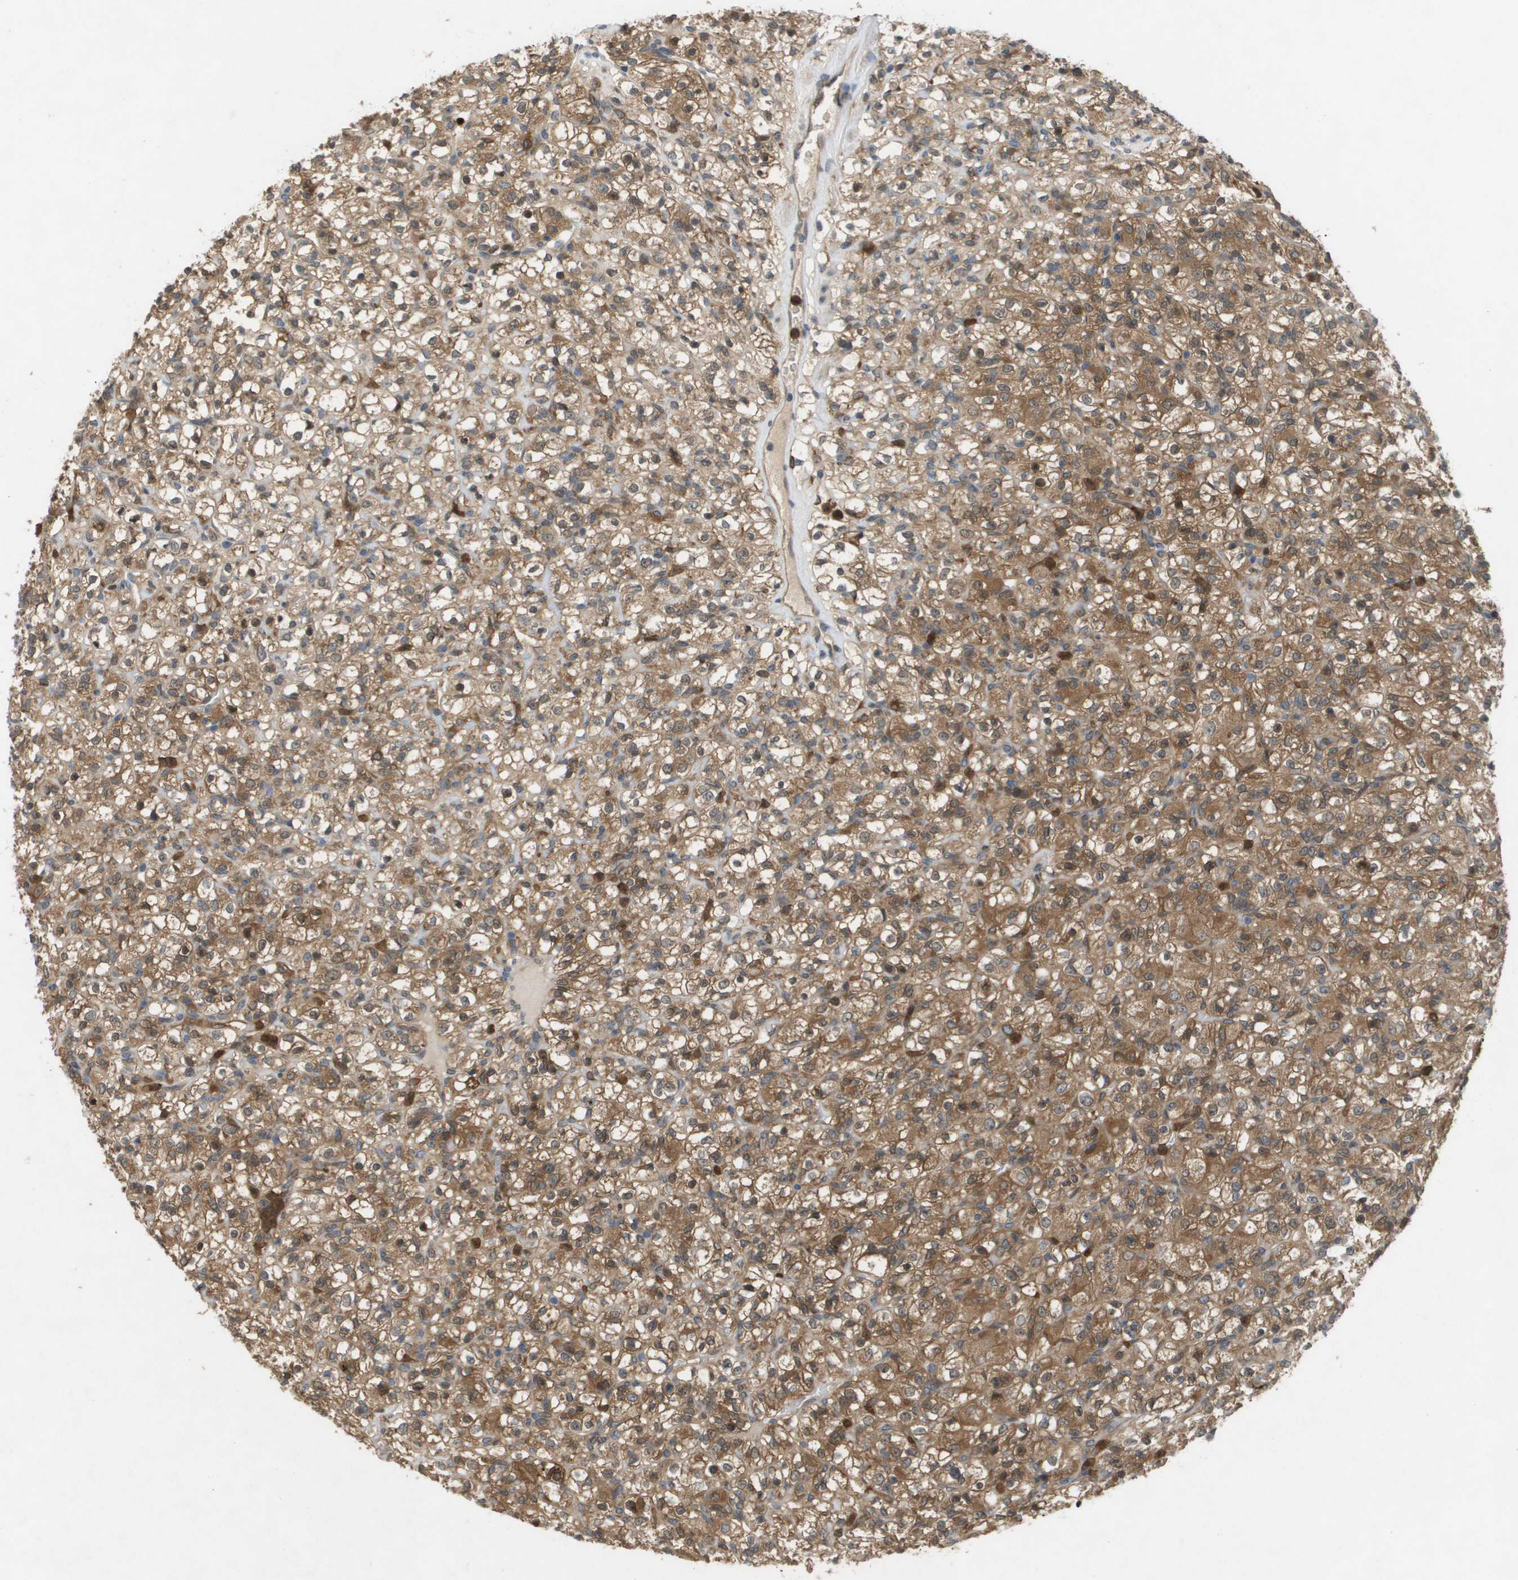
{"staining": {"intensity": "moderate", "quantity": ">75%", "location": "cytoplasmic/membranous,nuclear"}, "tissue": "renal cancer", "cell_type": "Tumor cells", "image_type": "cancer", "snomed": [{"axis": "morphology", "description": "Normal tissue, NOS"}, {"axis": "morphology", "description": "Adenocarcinoma, NOS"}, {"axis": "topography", "description": "Kidney"}], "caption": "IHC image of renal adenocarcinoma stained for a protein (brown), which displays medium levels of moderate cytoplasmic/membranous and nuclear staining in about >75% of tumor cells.", "gene": "PALD1", "patient": {"sex": "female", "age": 72}}